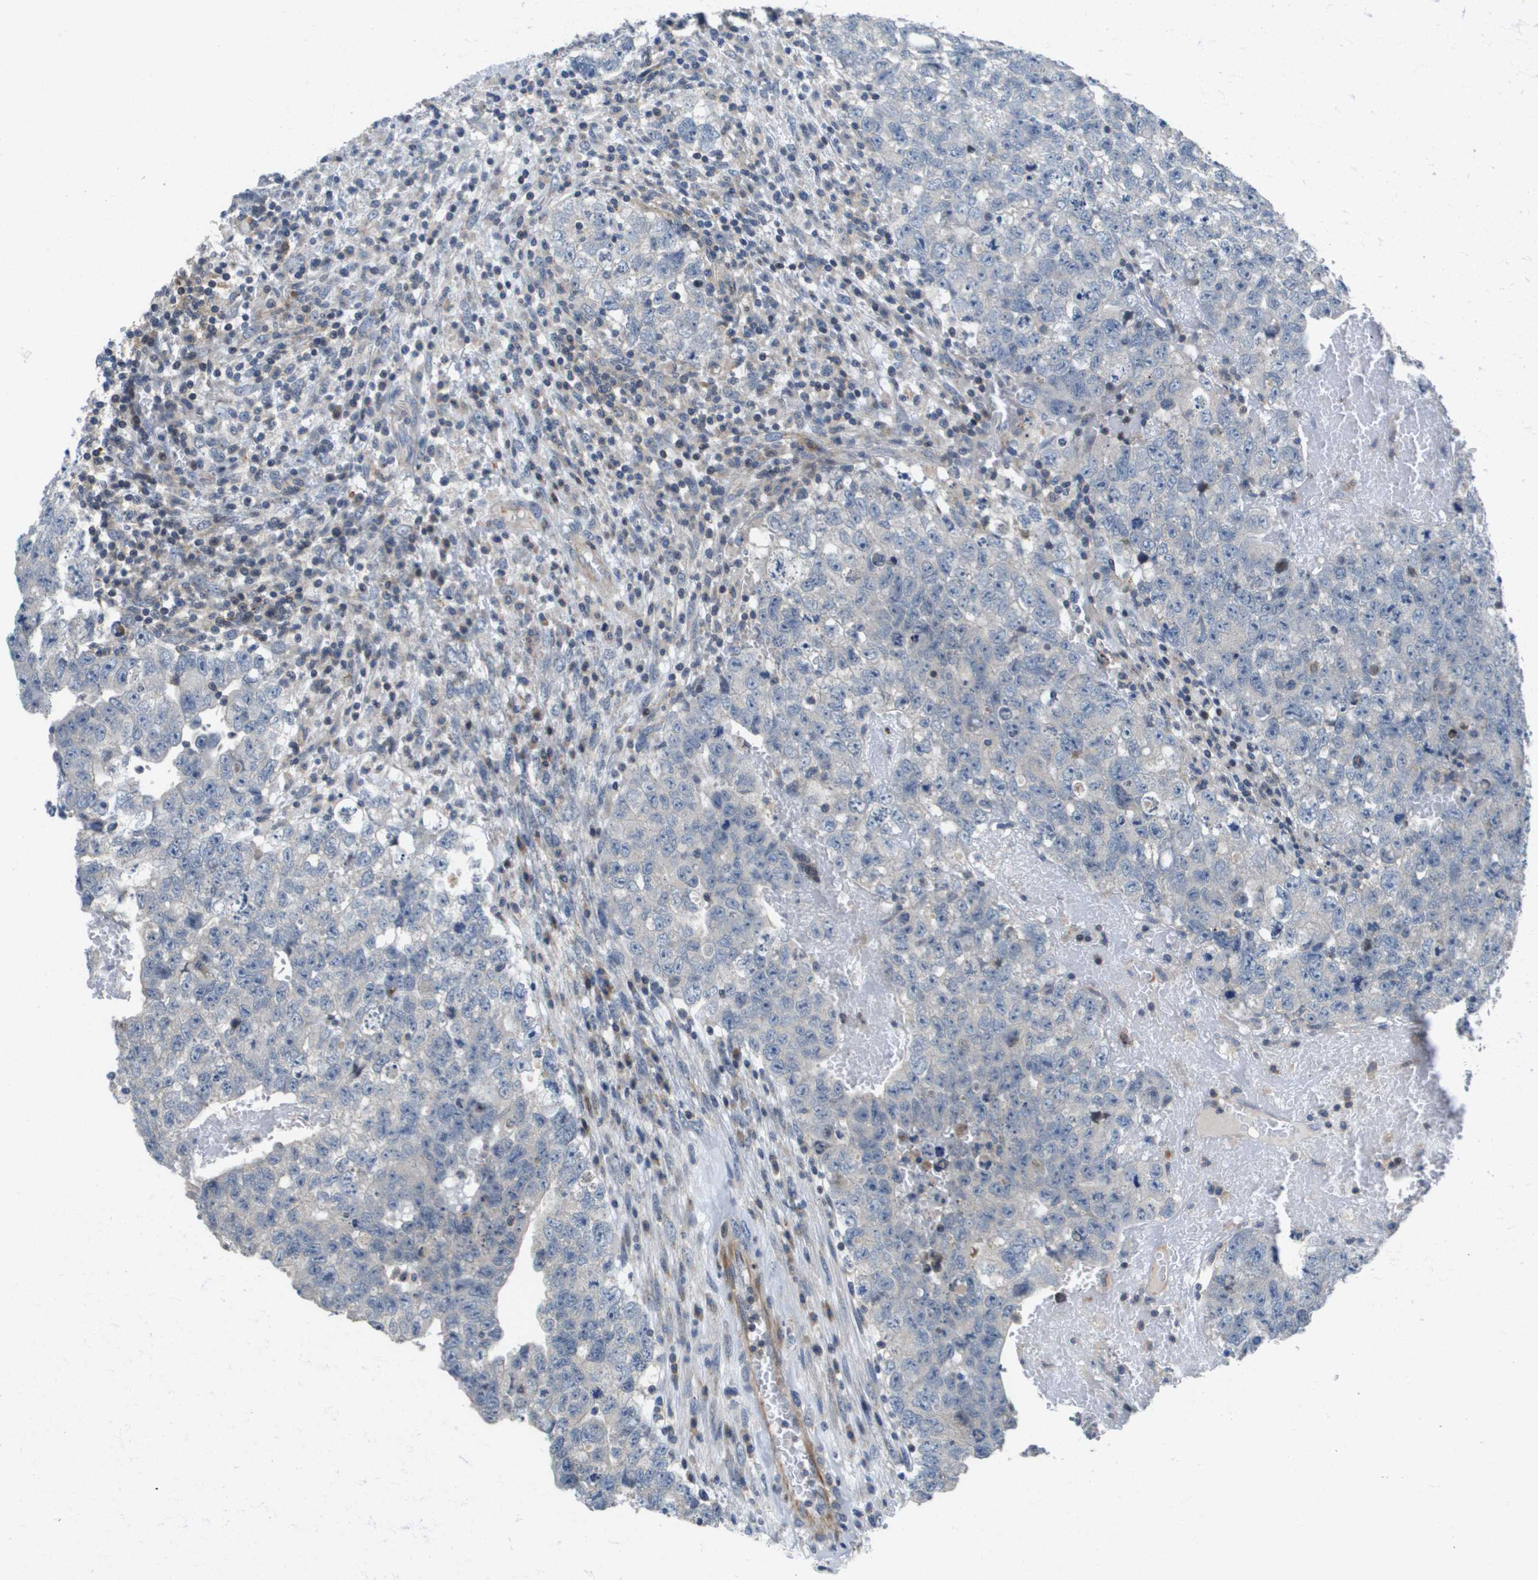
{"staining": {"intensity": "negative", "quantity": "none", "location": "none"}, "tissue": "testis cancer", "cell_type": "Tumor cells", "image_type": "cancer", "snomed": [{"axis": "morphology", "description": "Seminoma, NOS"}, {"axis": "morphology", "description": "Carcinoma, Embryonal, NOS"}, {"axis": "topography", "description": "Testis"}], "caption": "Human testis cancer (seminoma) stained for a protein using immunohistochemistry demonstrates no positivity in tumor cells.", "gene": "SCN4B", "patient": {"sex": "male", "age": 38}}